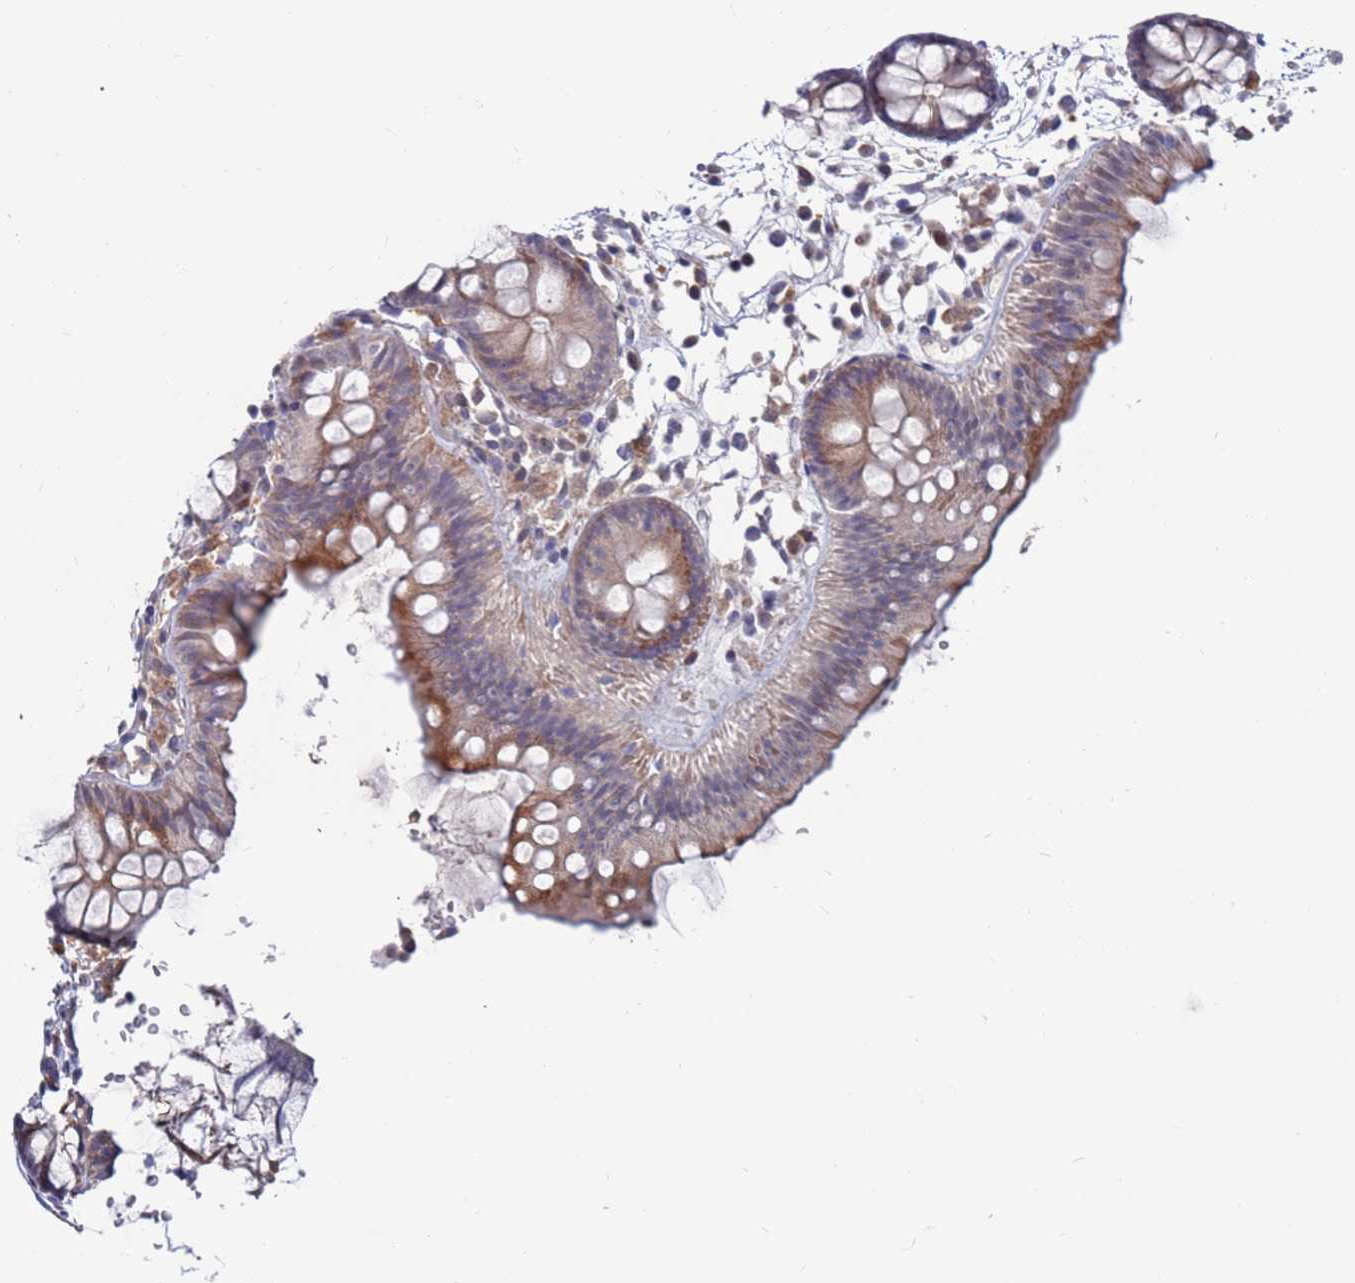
{"staining": {"intensity": "negative", "quantity": "none", "location": "none"}, "tissue": "colon", "cell_type": "Endothelial cells", "image_type": "normal", "snomed": [{"axis": "morphology", "description": "Normal tissue, NOS"}, {"axis": "topography", "description": "Colon"}], "caption": "DAB (3,3'-diaminobenzidine) immunohistochemical staining of benign colon shows no significant staining in endothelial cells.", "gene": "FBXO27", "patient": {"sex": "male", "age": 56}}